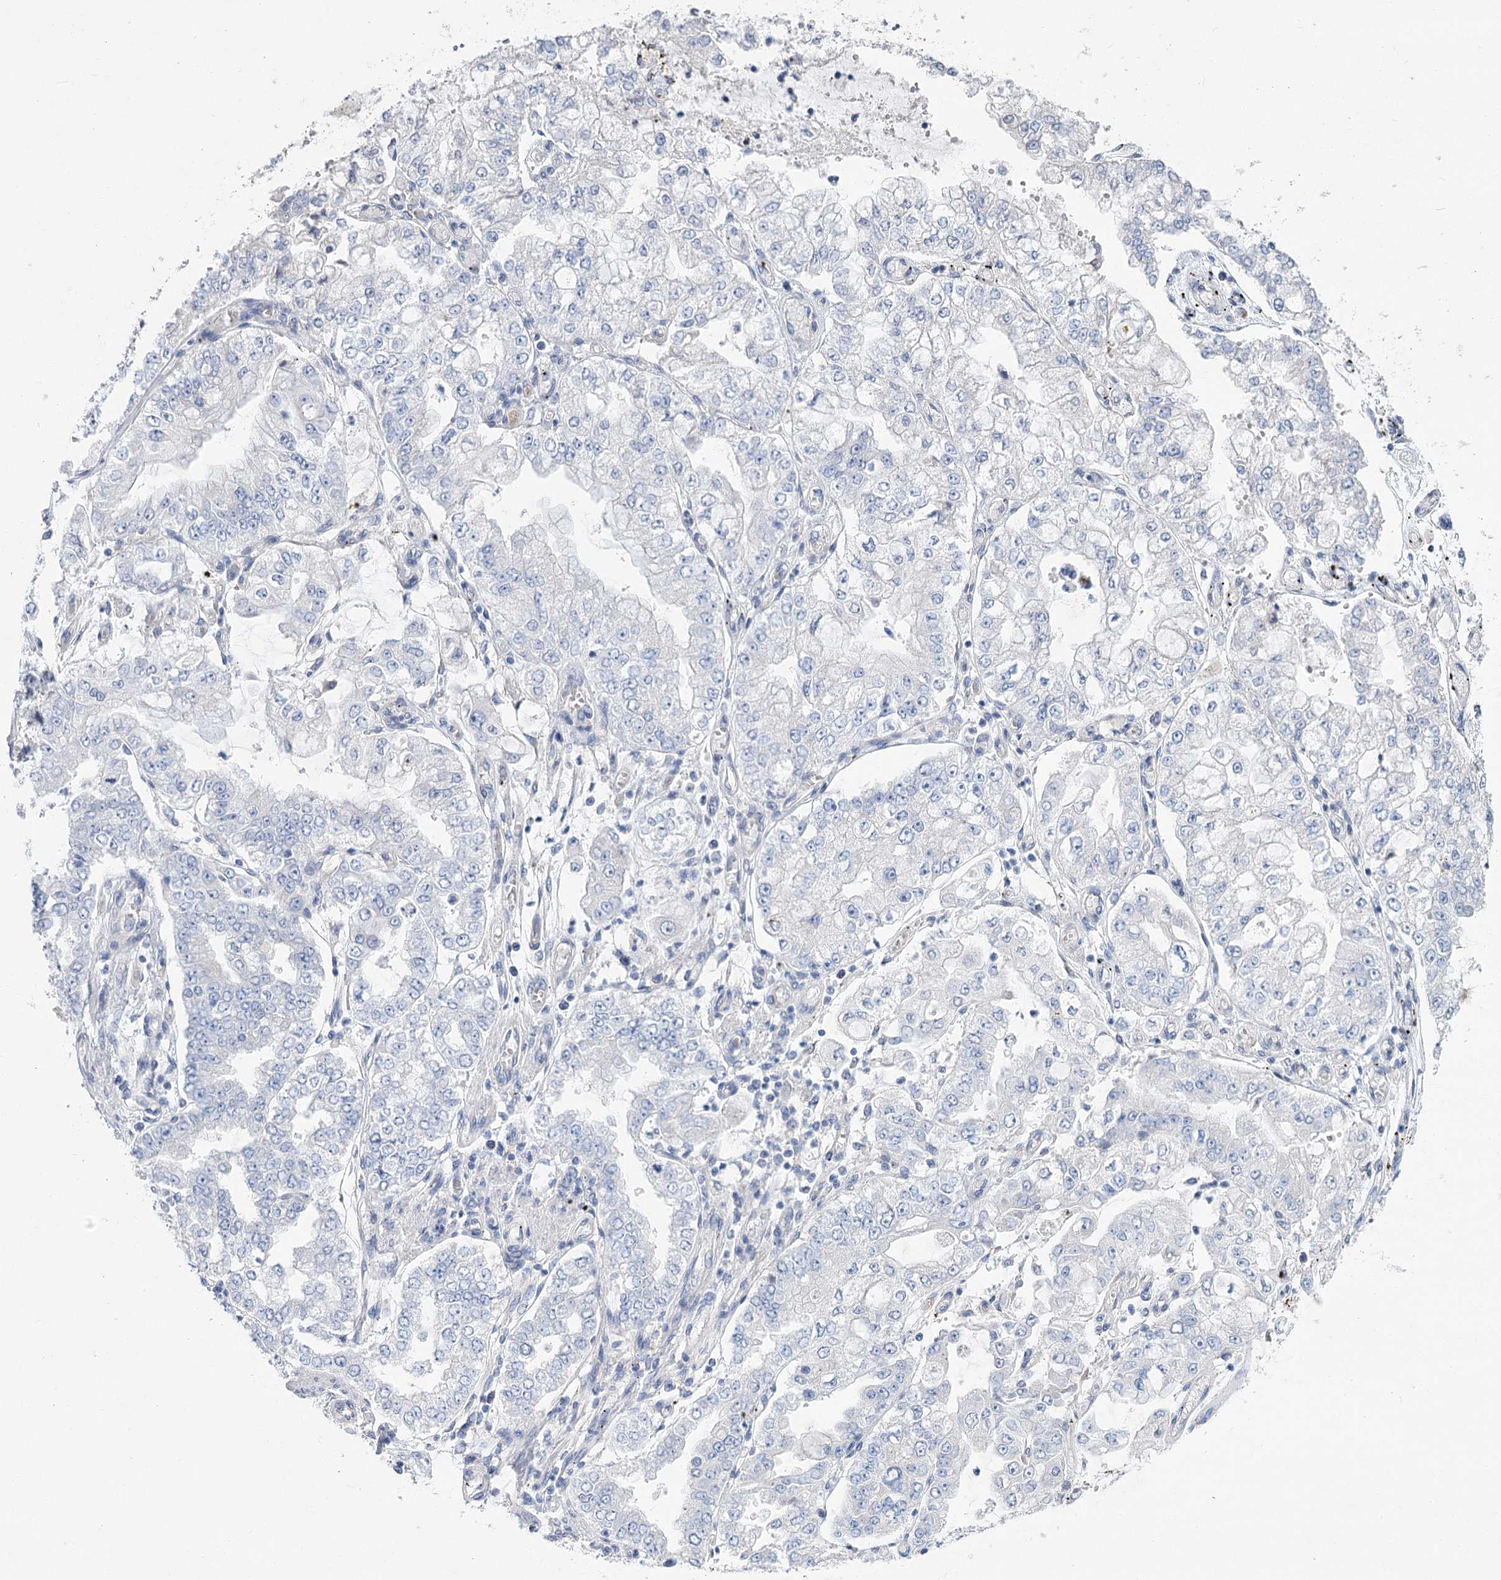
{"staining": {"intensity": "negative", "quantity": "none", "location": "none"}, "tissue": "stomach cancer", "cell_type": "Tumor cells", "image_type": "cancer", "snomed": [{"axis": "morphology", "description": "Adenocarcinoma, NOS"}, {"axis": "topography", "description": "Stomach"}], "caption": "Adenocarcinoma (stomach) was stained to show a protein in brown. There is no significant positivity in tumor cells.", "gene": "SLC9A3", "patient": {"sex": "male", "age": 76}}